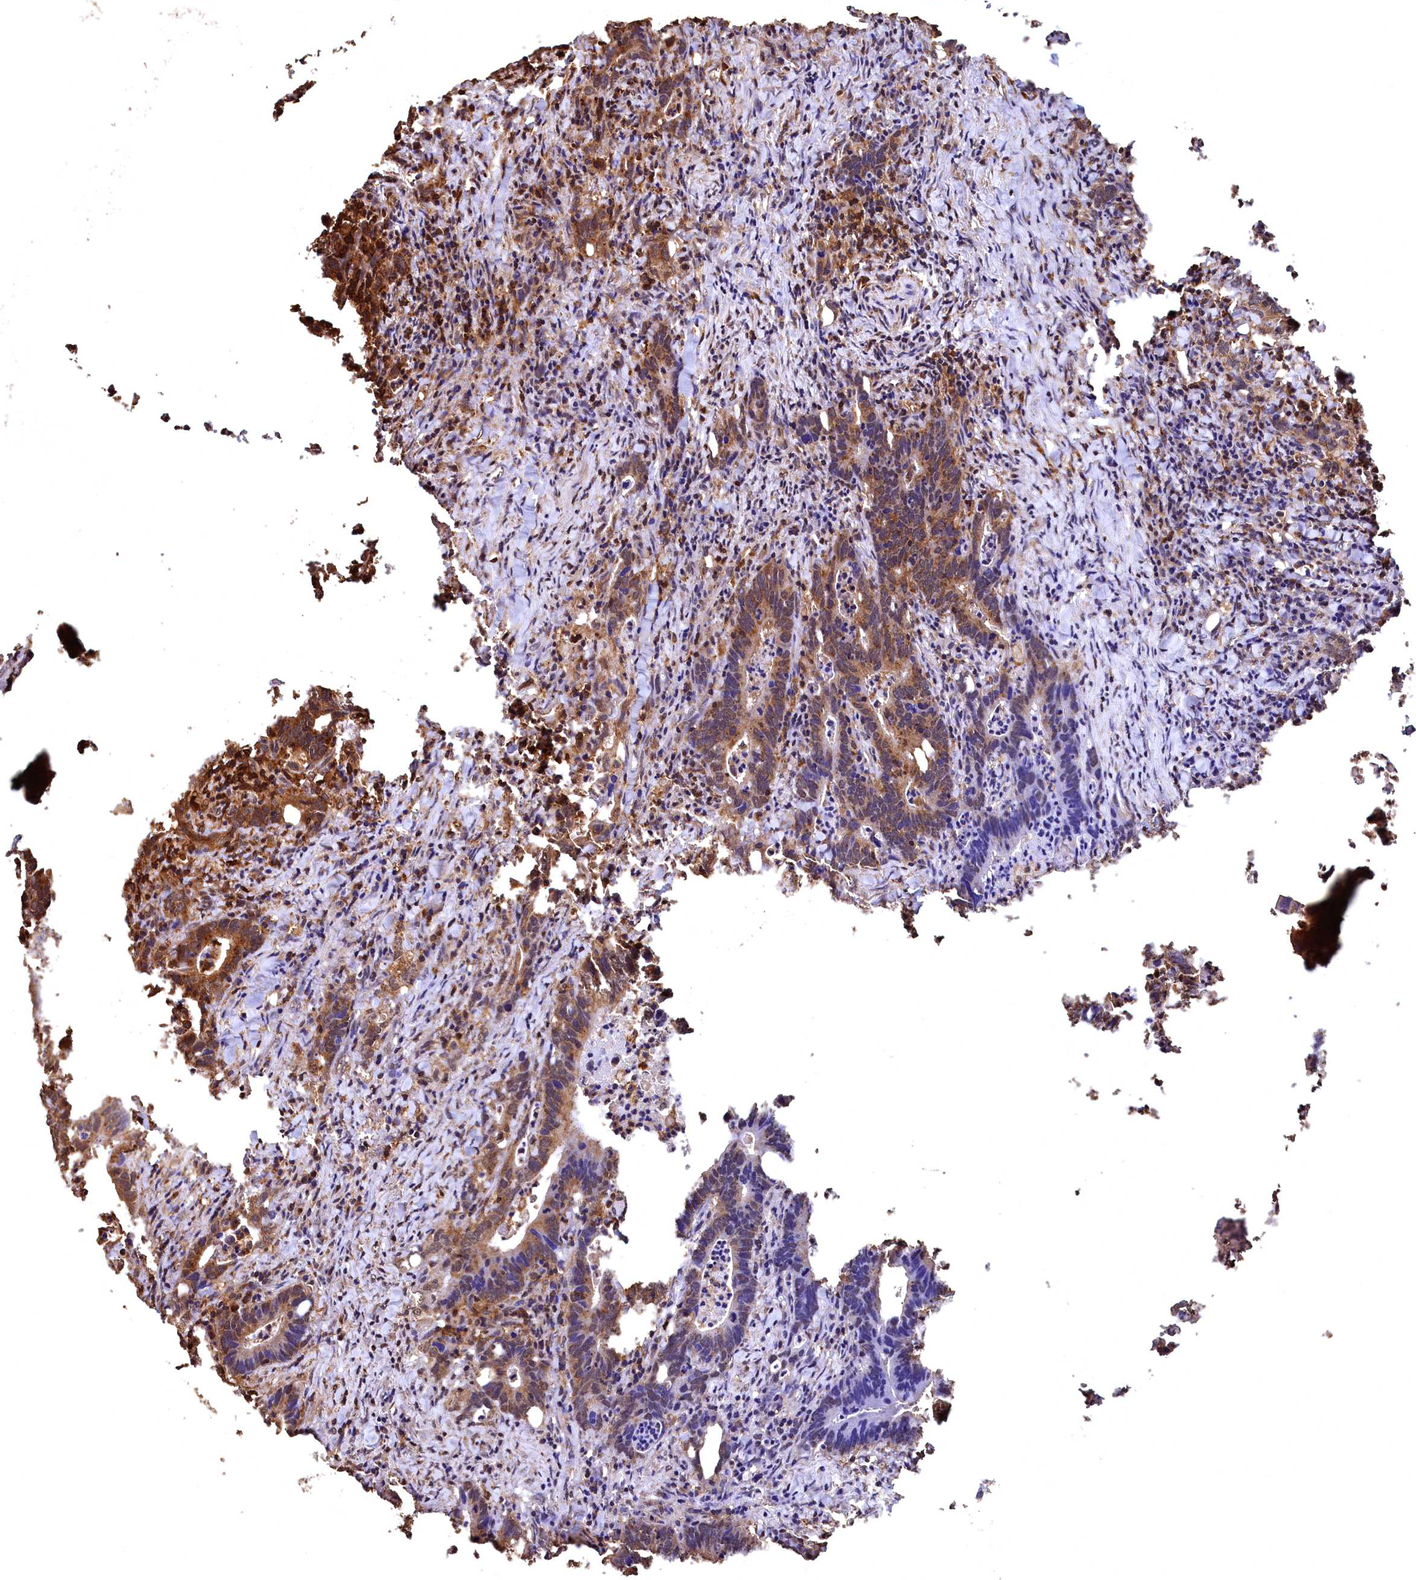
{"staining": {"intensity": "strong", "quantity": ">75%", "location": "cytoplasmic/membranous"}, "tissue": "colorectal cancer", "cell_type": "Tumor cells", "image_type": "cancer", "snomed": [{"axis": "morphology", "description": "Adenocarcinoma, NOS"}, {"axis": "topography", "description": "Colon"}], "caption": "High-power microscopy captured an immunohistochemistry micrograph of adenocarcinoma (colorectal), revealing strong cytoplasmic/membranous expression in about >75% of tumor cells. Using DAB (brown) and hematoxylin (blue) stains, captured at high magnification using brightfield microscopy.", "gene": "STUB1", "patient": {"sex": "female", "age": 75}}